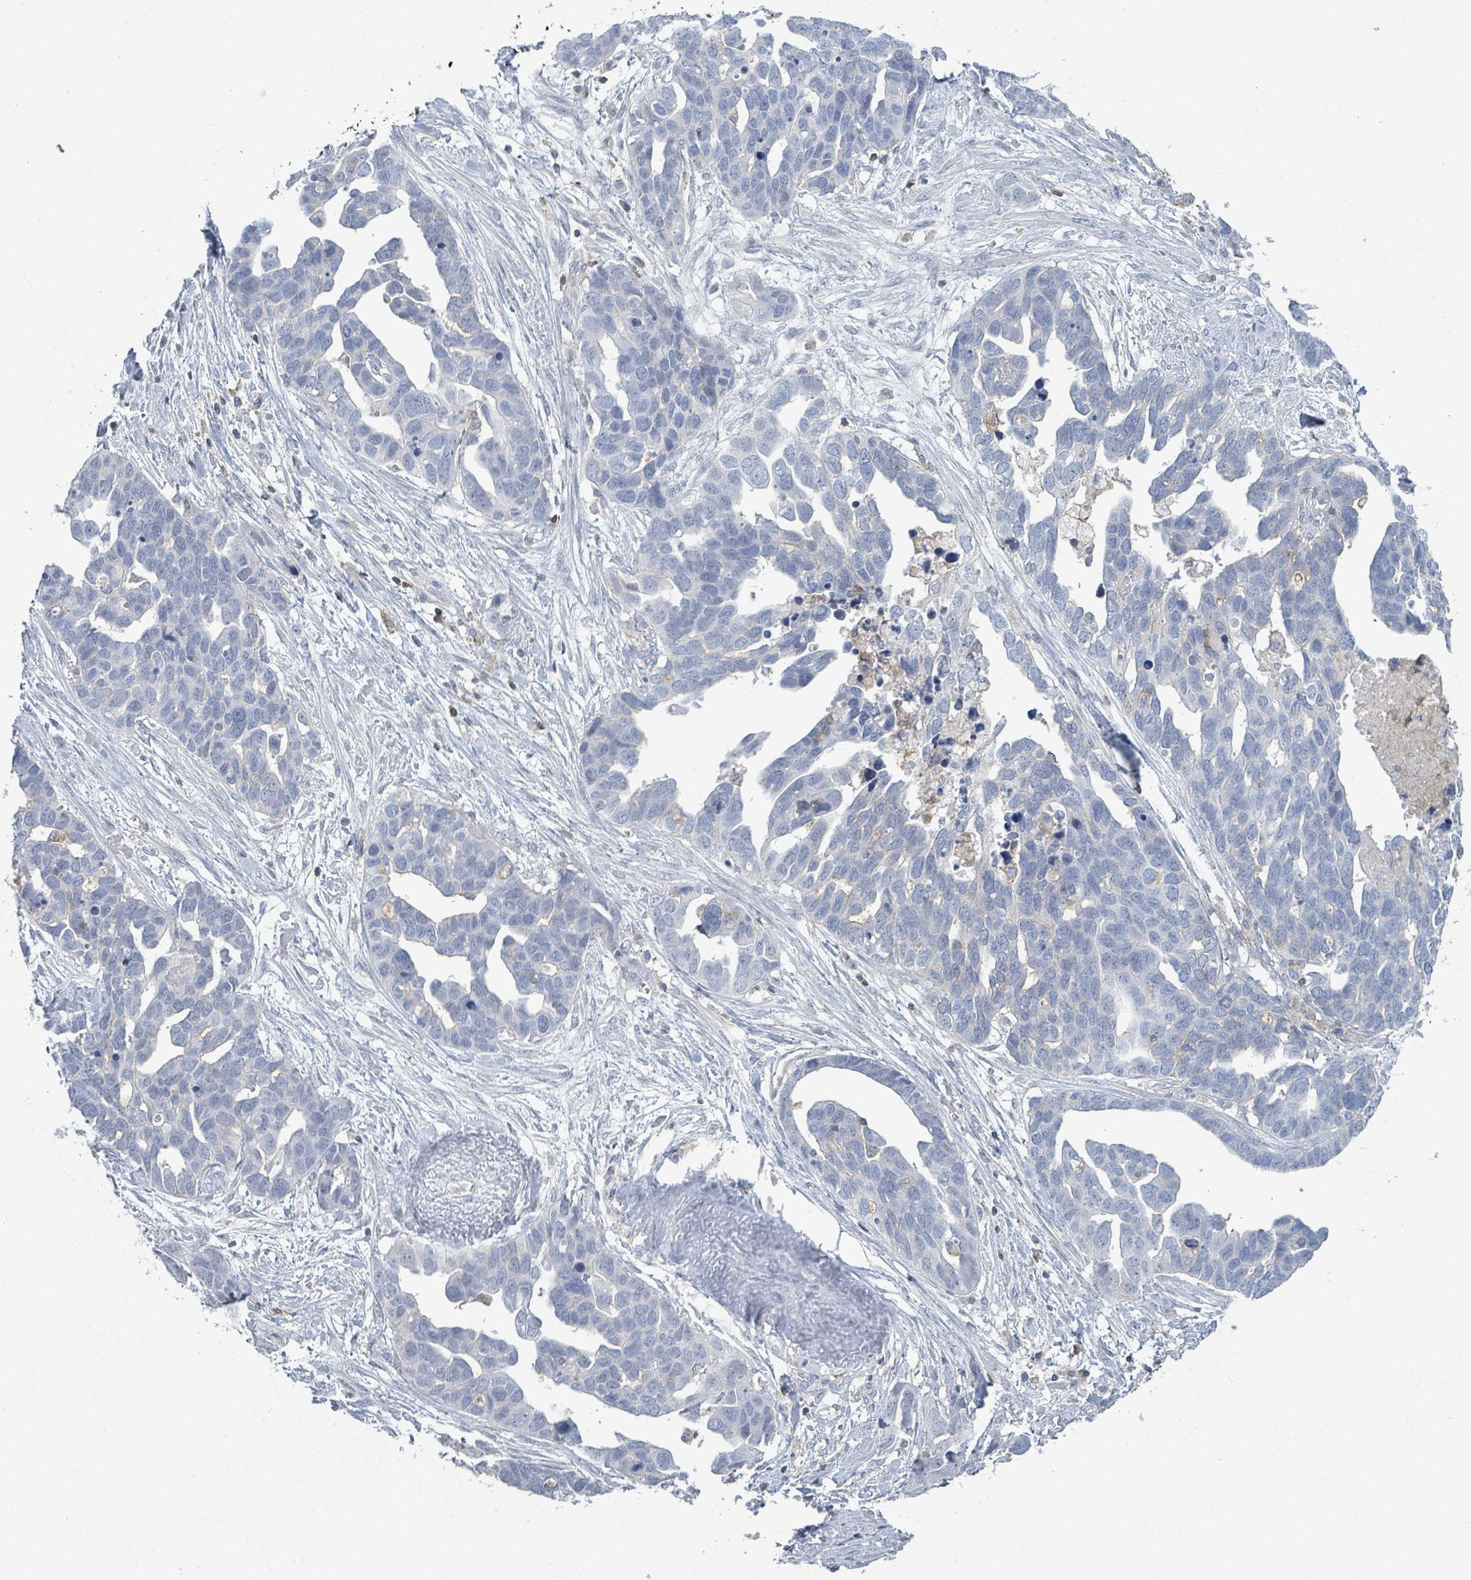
{"staining": {"intensity": "negative", "quantity": "none", "location": "none"}, "tissue": "ovarian cancer", "cell_type": "Tumor cells", "image_type": "cancer", "snomed": [{"axis": "morphology", "description": "Cystadenocarcinoma, serous, NOS"}, {"axis": "topography", "description": "Ovary"}], "caption": "Ovarian serous cystadenocarcinoma stained for a protein using IHC shows no expression tumor cells.", "gene": "TNFRSF14", "patient": {"sex": "female", "age": 54}}